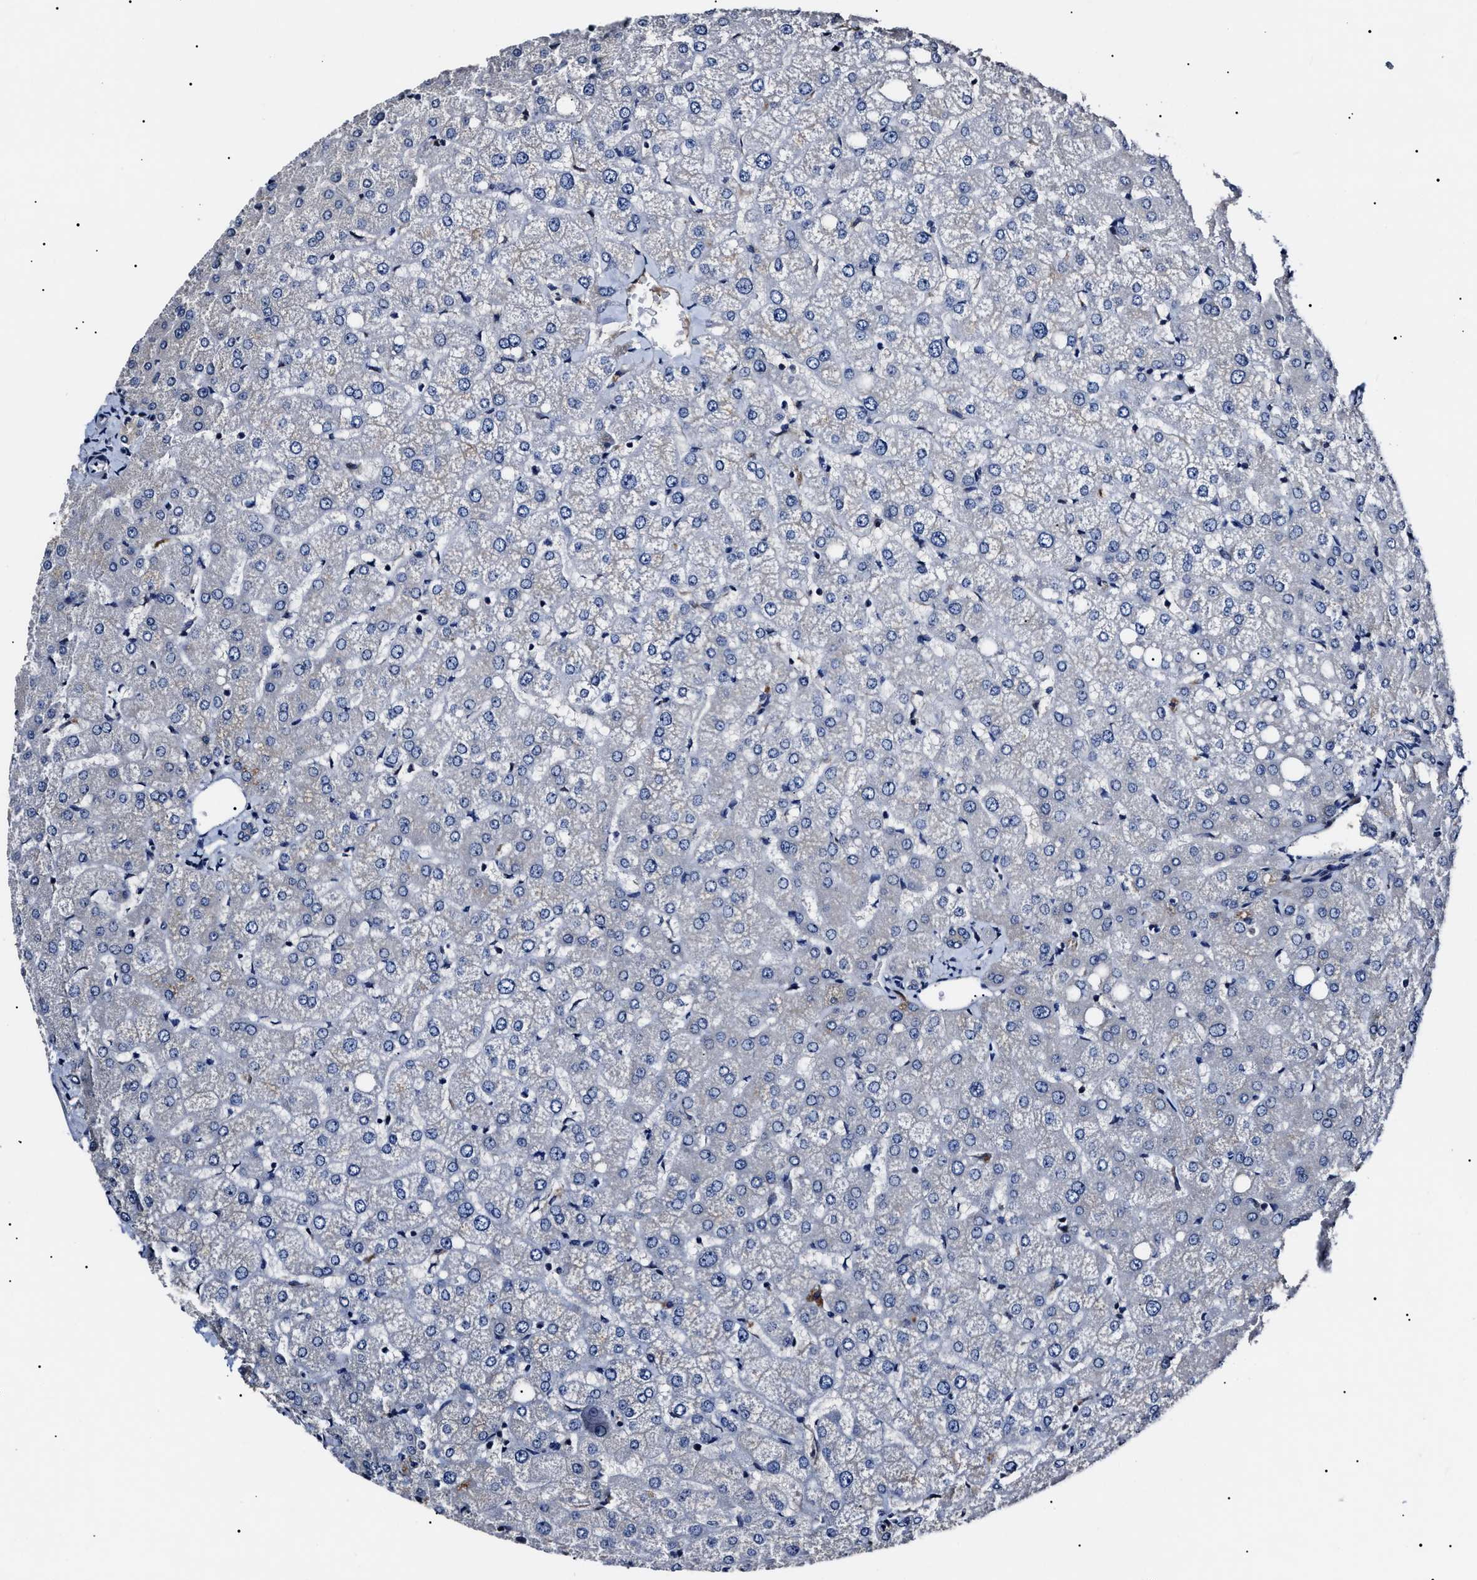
{"staining": {"intensity": "negative", "quantity": "none", "location": "none"}, "tissue": "liver", "cell_type": "Cholangiocytes", "image_type": "normal", "snomed": [{"axis": "morphology", "description": "Normal tissue, NOS"}, {"axis": "topography", "description": "Liver"}], "caption": "Normal liver was stained to show a protein in brown. There is no significant positivity in cholangiocytes. Nuclei are stained in blue.", "gene": "IFT81", "patient": {"sex": "female", "age": 54}}